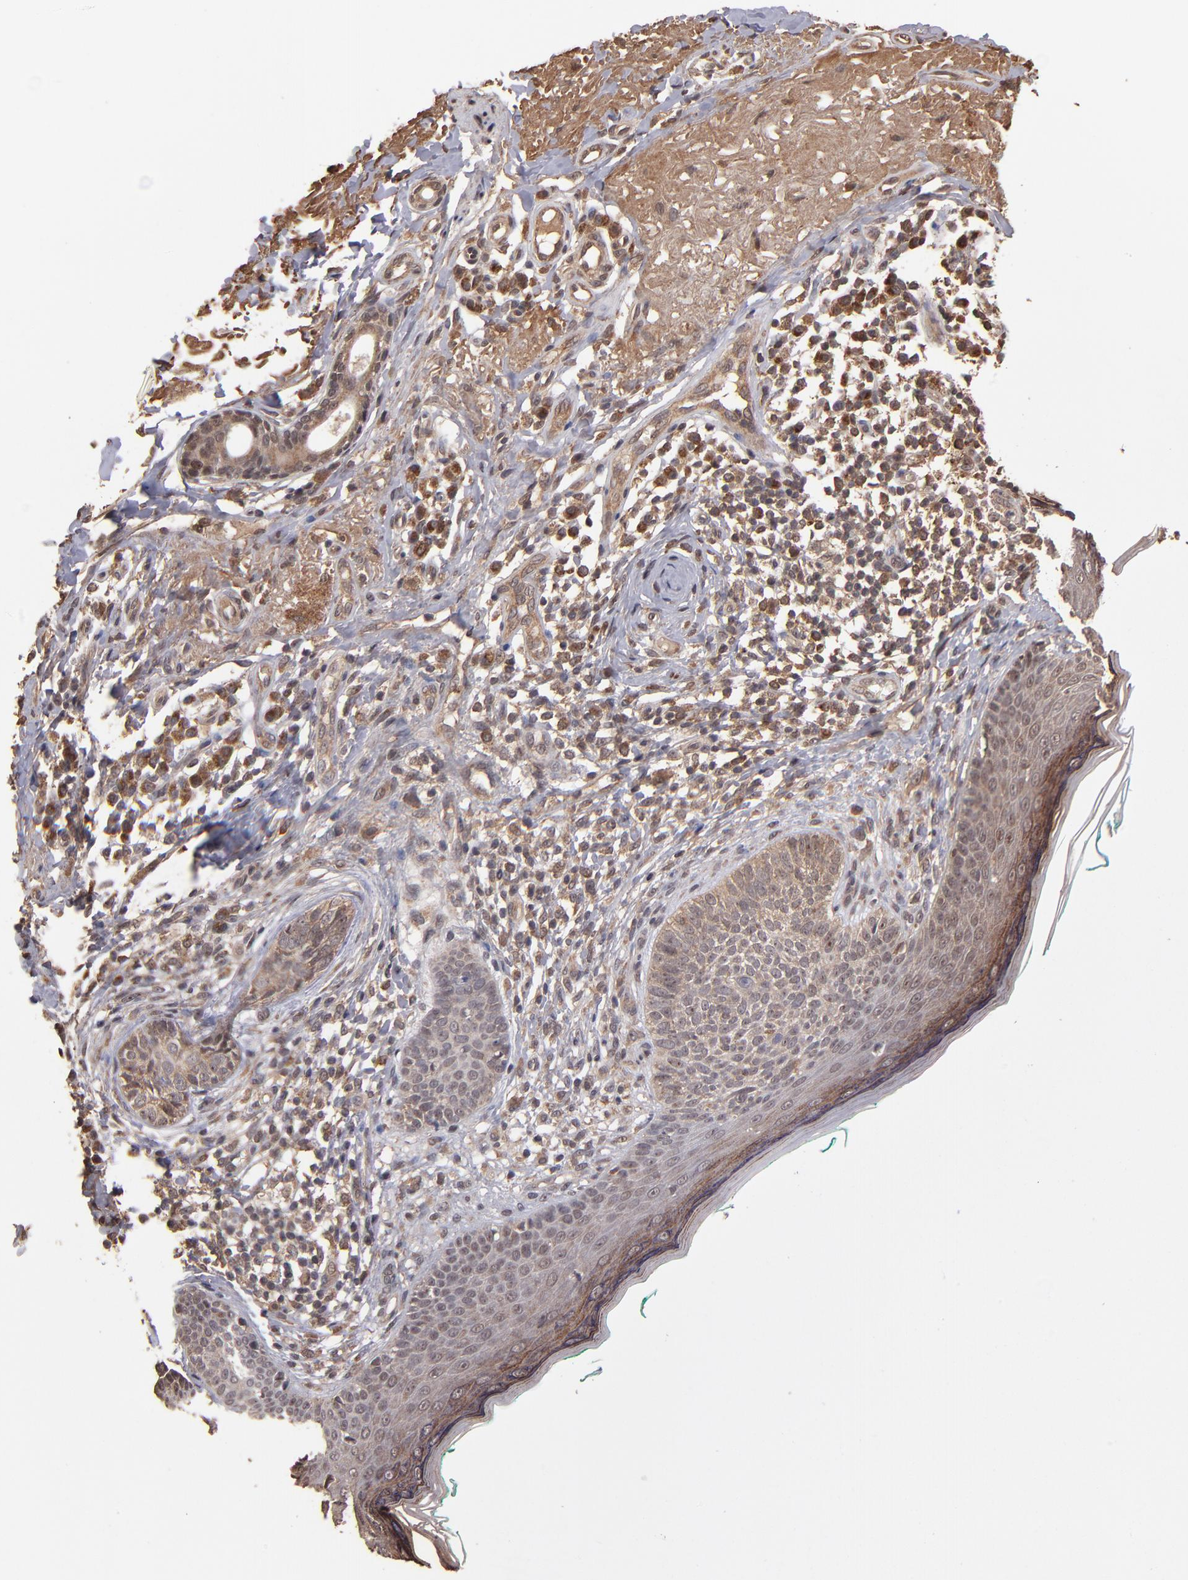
{"staining": {"intensity": "moderate", "quantity": ">75%", "location": "cytoplasmic/membranous"}, "tissue": "skin cancer", "cell_type": "Tumor cells", "image_type": "cancer", "snomed": [{"axis": "morphology", "description": "Normal tissue, NOS"}, {"axis": "morphology", "description": "Basal cell carcinoma"}, {"axis": "topography", "description": "Skin"}], "caption": "Tumor cells reveal medium levels of moderate cytoplasmic/membranous staining in approximately >75% of cells in human skin cancer. The protein is stained brown, and the nuclei are stained in blue (DAB (3,3'-diaminobenzidine) IHC with brightfield microscopy, high magnification).", "gene": "NFE2L2", "patient": {"sex": "male", "age": 76}}